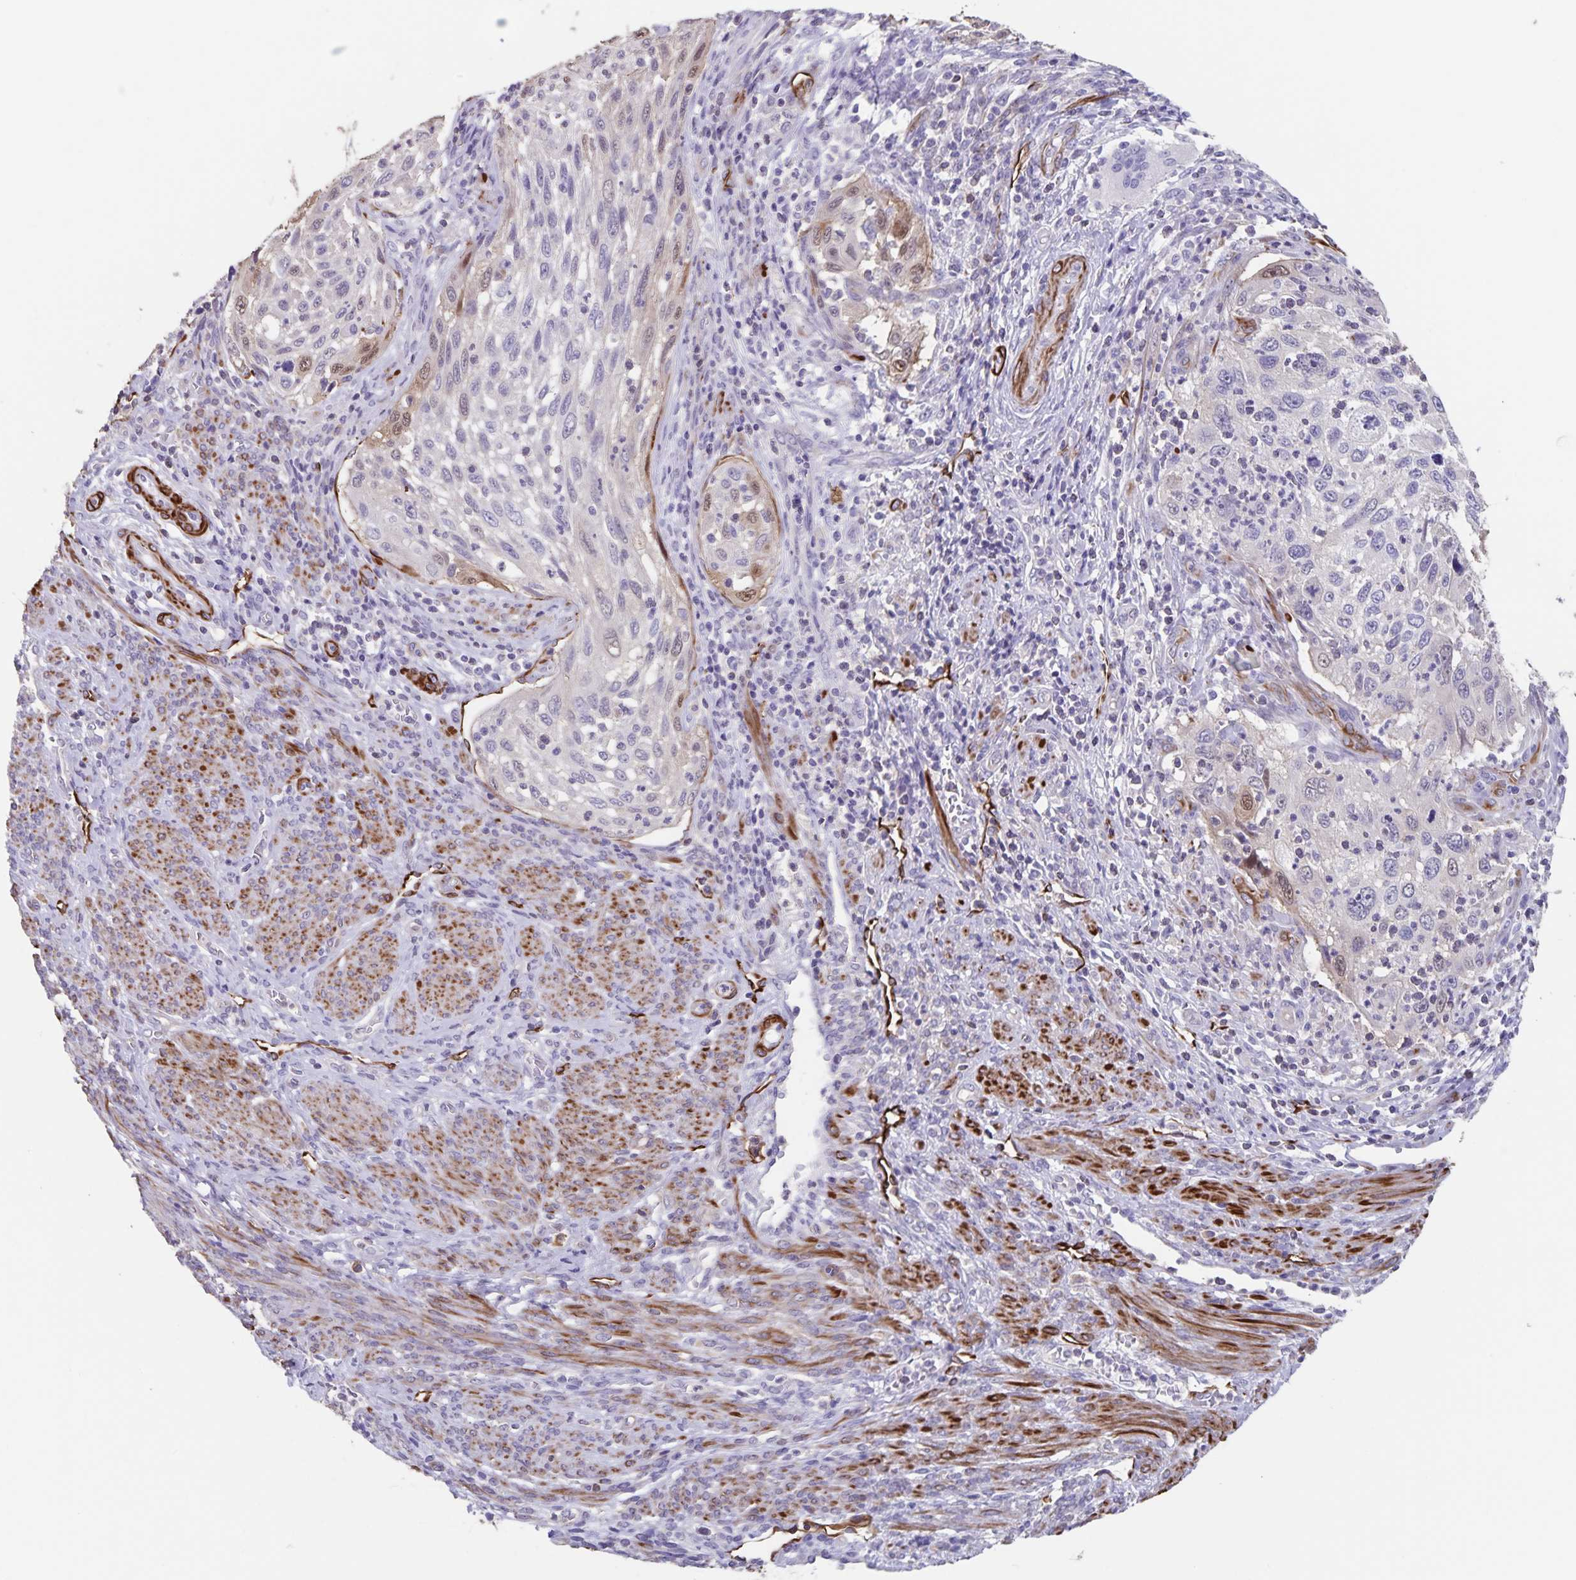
{"staining": {"intensity": "negative", "quantity": "none", "location": "none"}, "tissue": "cervical cancer", "cell_type": "Tumor cells", "image_type": "cancer", "snomed": [{"axis": "morphology", "description": "Squamous cell carcinoma, NOS"}, {"axis": "topography", "description": "Cervix"}], "caption": "A micrograph of cervical cancer (squamous cell carcinoma) stained for a protein reveals no brown staining in tumor cells.", "gene": "SYNM", "patient": {"sex": "female", "age": 70}}